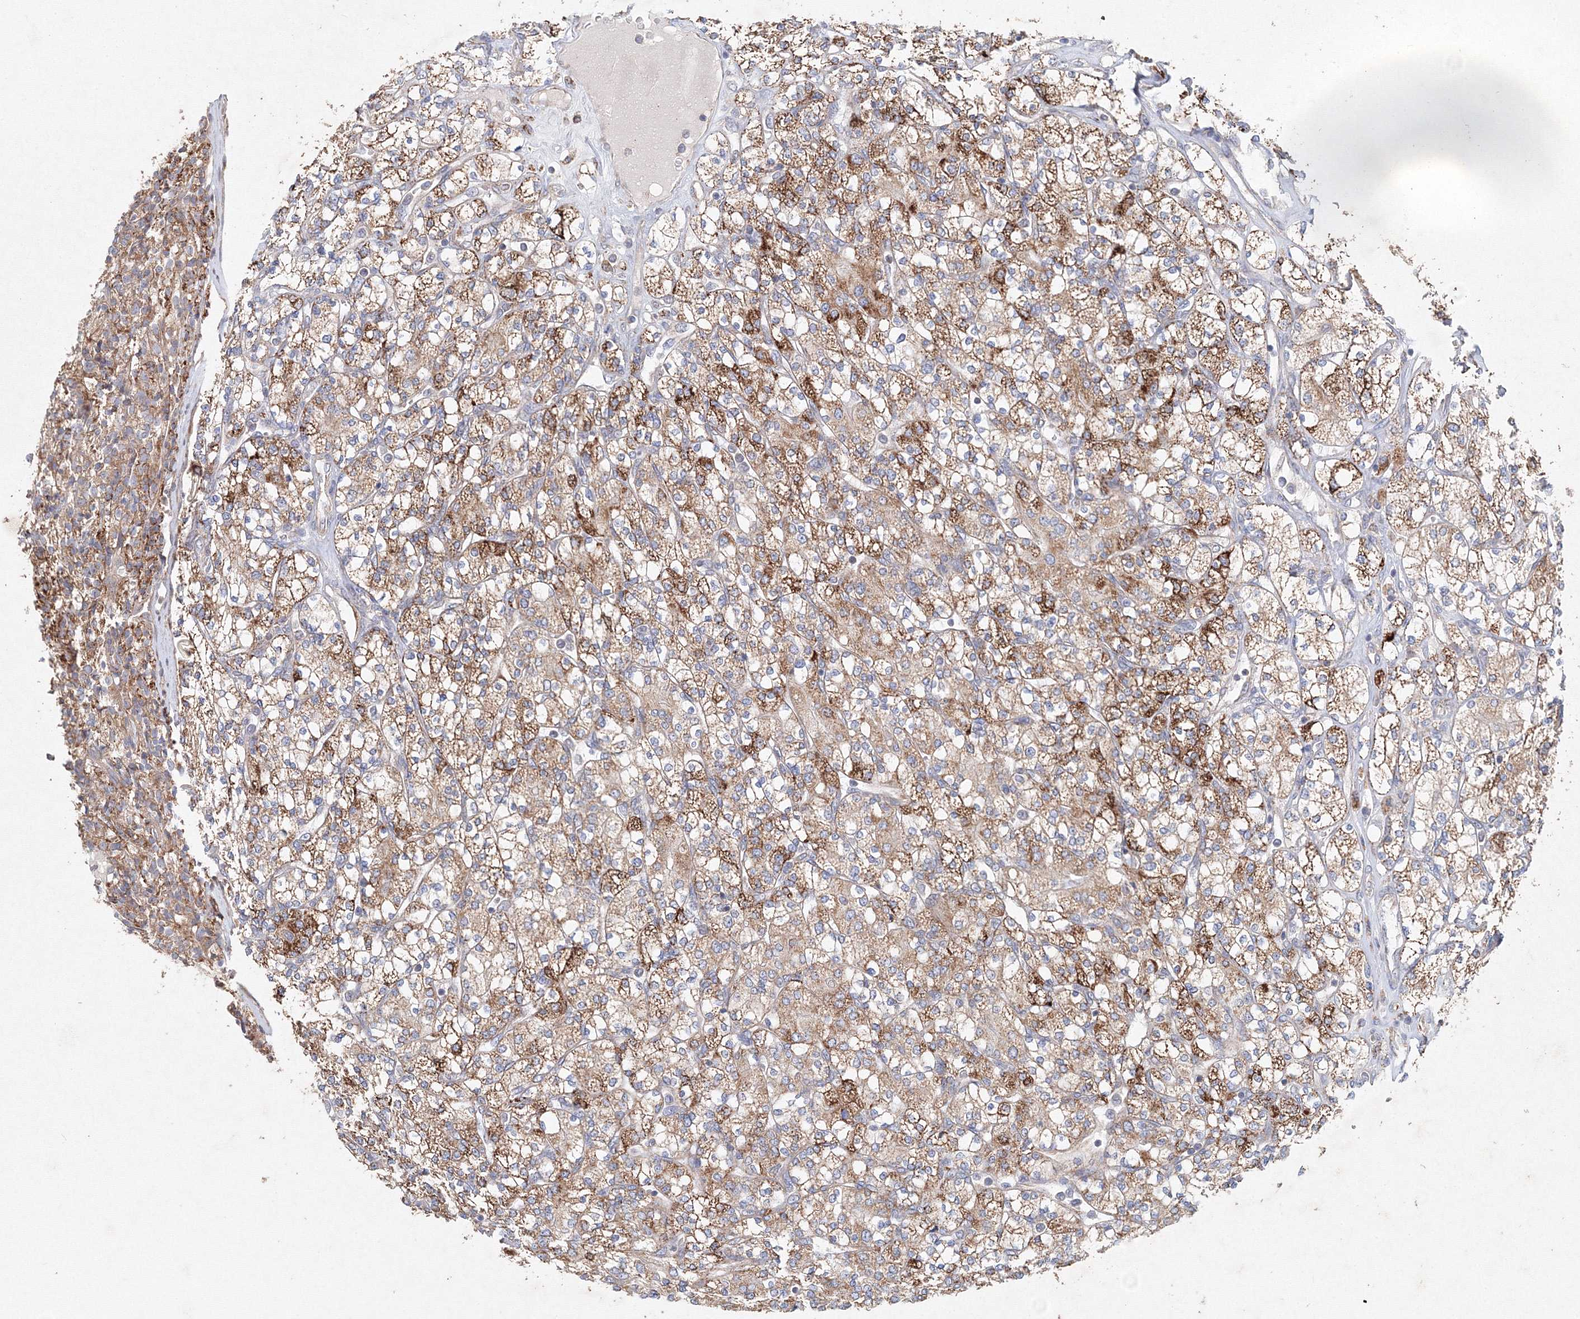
{"staining": {"intensity": "moderate", "quantity": ">75%", "location": "cytoplasmic/membranous"}, "tissue": "renal cancer", "cell_type": "Tumor cells", "image_type": "cancer", "snomed": [{"axis": "morphology", "description": "Adenocarcinoma, NOS"}, {"axis": "topography", "description": "Kidney"}], "caption": "Immunohistochemistry image of renal adenocarcinoma stained for a protein (brown), which demonstrates medium levels of moderate cytoplasmic/membranous positivity in about >75% of tumor cells.", "gene": "WDR49", "patient": {"sex": "male", "age": 77}}